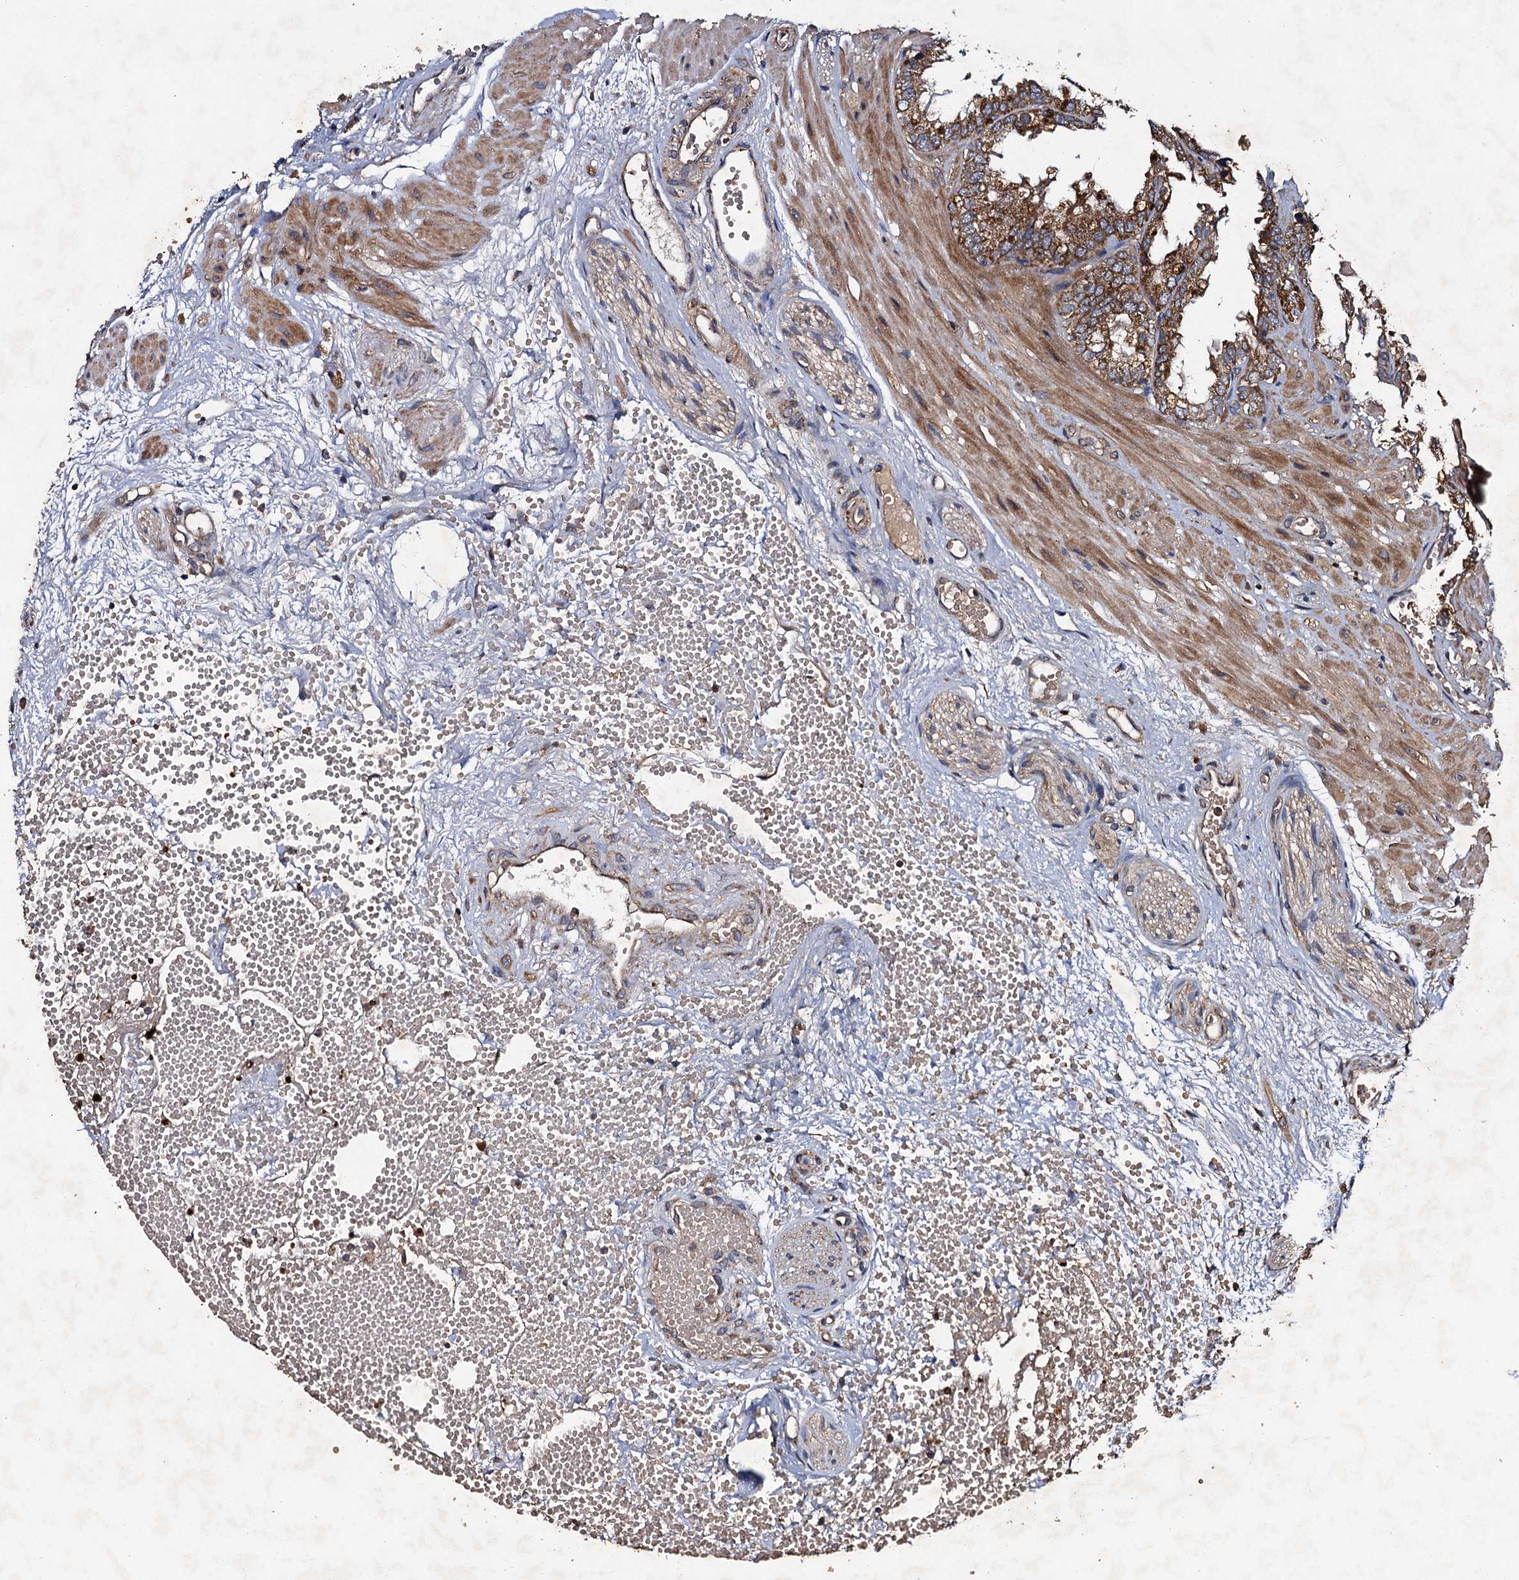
{"staining": {"intensity": "strong", "quantity": ">75%", "location": "cytoplasmic/membranous"}, "tissue": "seminal vesicle", "cell_type": "Glandular cells", "image_type": "normal", "snomed": [{"axis": "morphology", "description": "Normal tissue, NOS"}, {"axis": "topography", "description": "Prostate"}, {"axis": "topography", "description": "Seminal veicle"}], "caption": "A high-resolution photomicrograph shows immunohistochemistry staining of unremarkable seminal vesicle, which shows strong cytoplasmic/membranous positivity in about >75% of glandular cells.", "gene": "NDUFA13", "patient": {"sex": "male", "age": 51}}